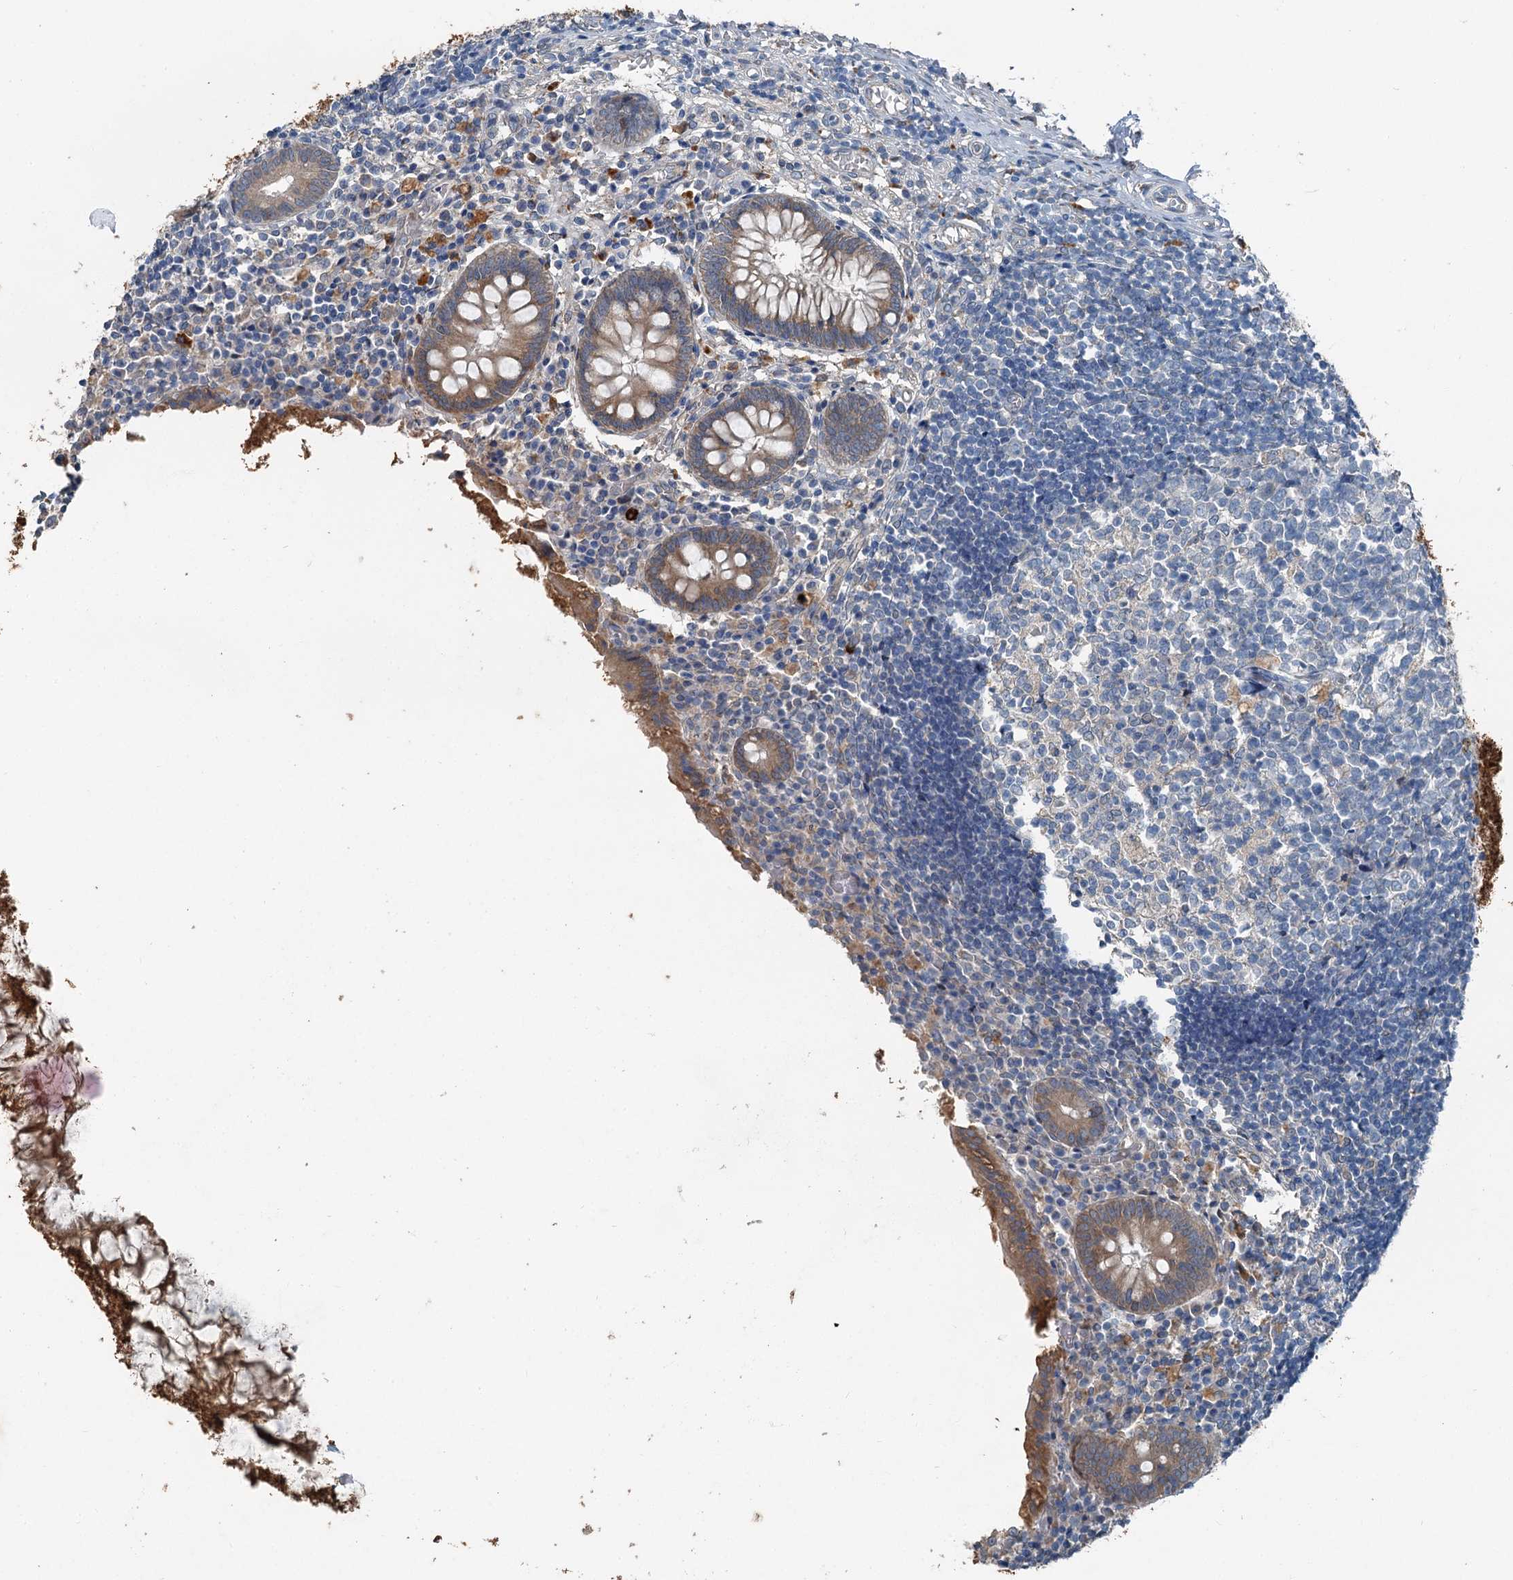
{"staining": {"intensity": "moderate", "quantity": ">75%", "location": "cytoplasmic/membranous"}, "tissue": "appendix", "cell_type": "Glandular cells", "image_type": "normal", "snomed": [{"axis": "morphology", "description": "Normal tissue, NOS"}, {"axis": "topography", "description": "Appendix"}], "caption": "The immunohistochemical stain highlights moderate cytoplasmic/membranous expression in glandular cells of unremarkable appendix.", "gene": "C6orf120", "patient": {"sex": "female", "age": 17}}